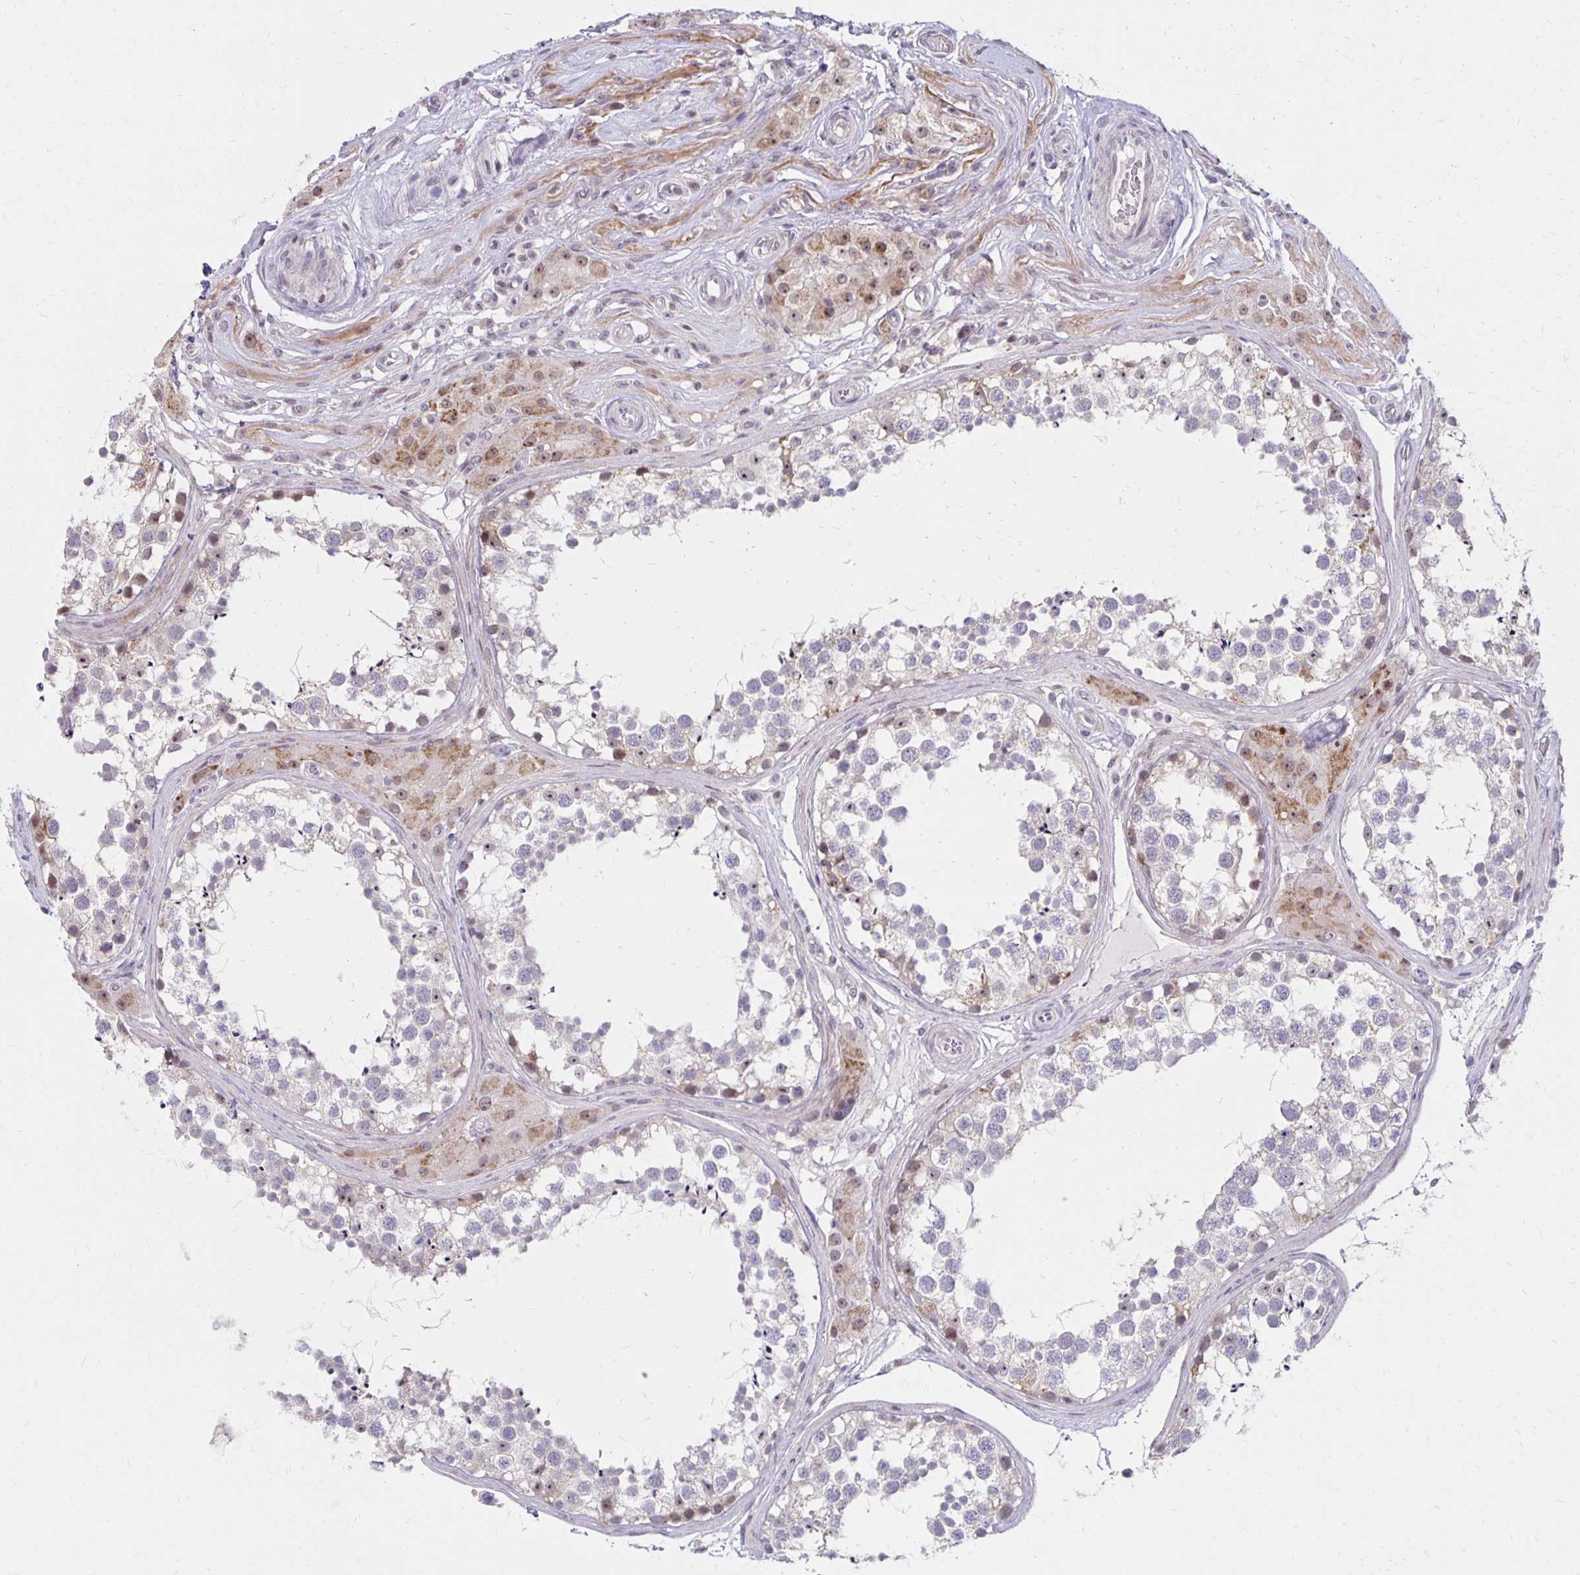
{"staining": {"intensity": "weak", "quantity": "<25%", "location": "nuclear"}, "tissue": "testis", "cell_type": "Cells in seminiferous ducts", "image_type": "normal", "snomed": [{"axis": "morphology", "description": "Normal tissue, NOS"}, {"axis": "morphology", "description": "Seminoma, NOS"}, {"axis": "topography", "description": "Testis"}], "caption": "Image shows no protein staining in cells in seminiferous ducts of normal testis. (DAB (3,3'-diaminobenzidine) immunohistochemistry (IHC) visualized using brightfield microscopy, high magnification).", "gene": "DAGLA", "patient": {"sex": "male", "age": 65}}